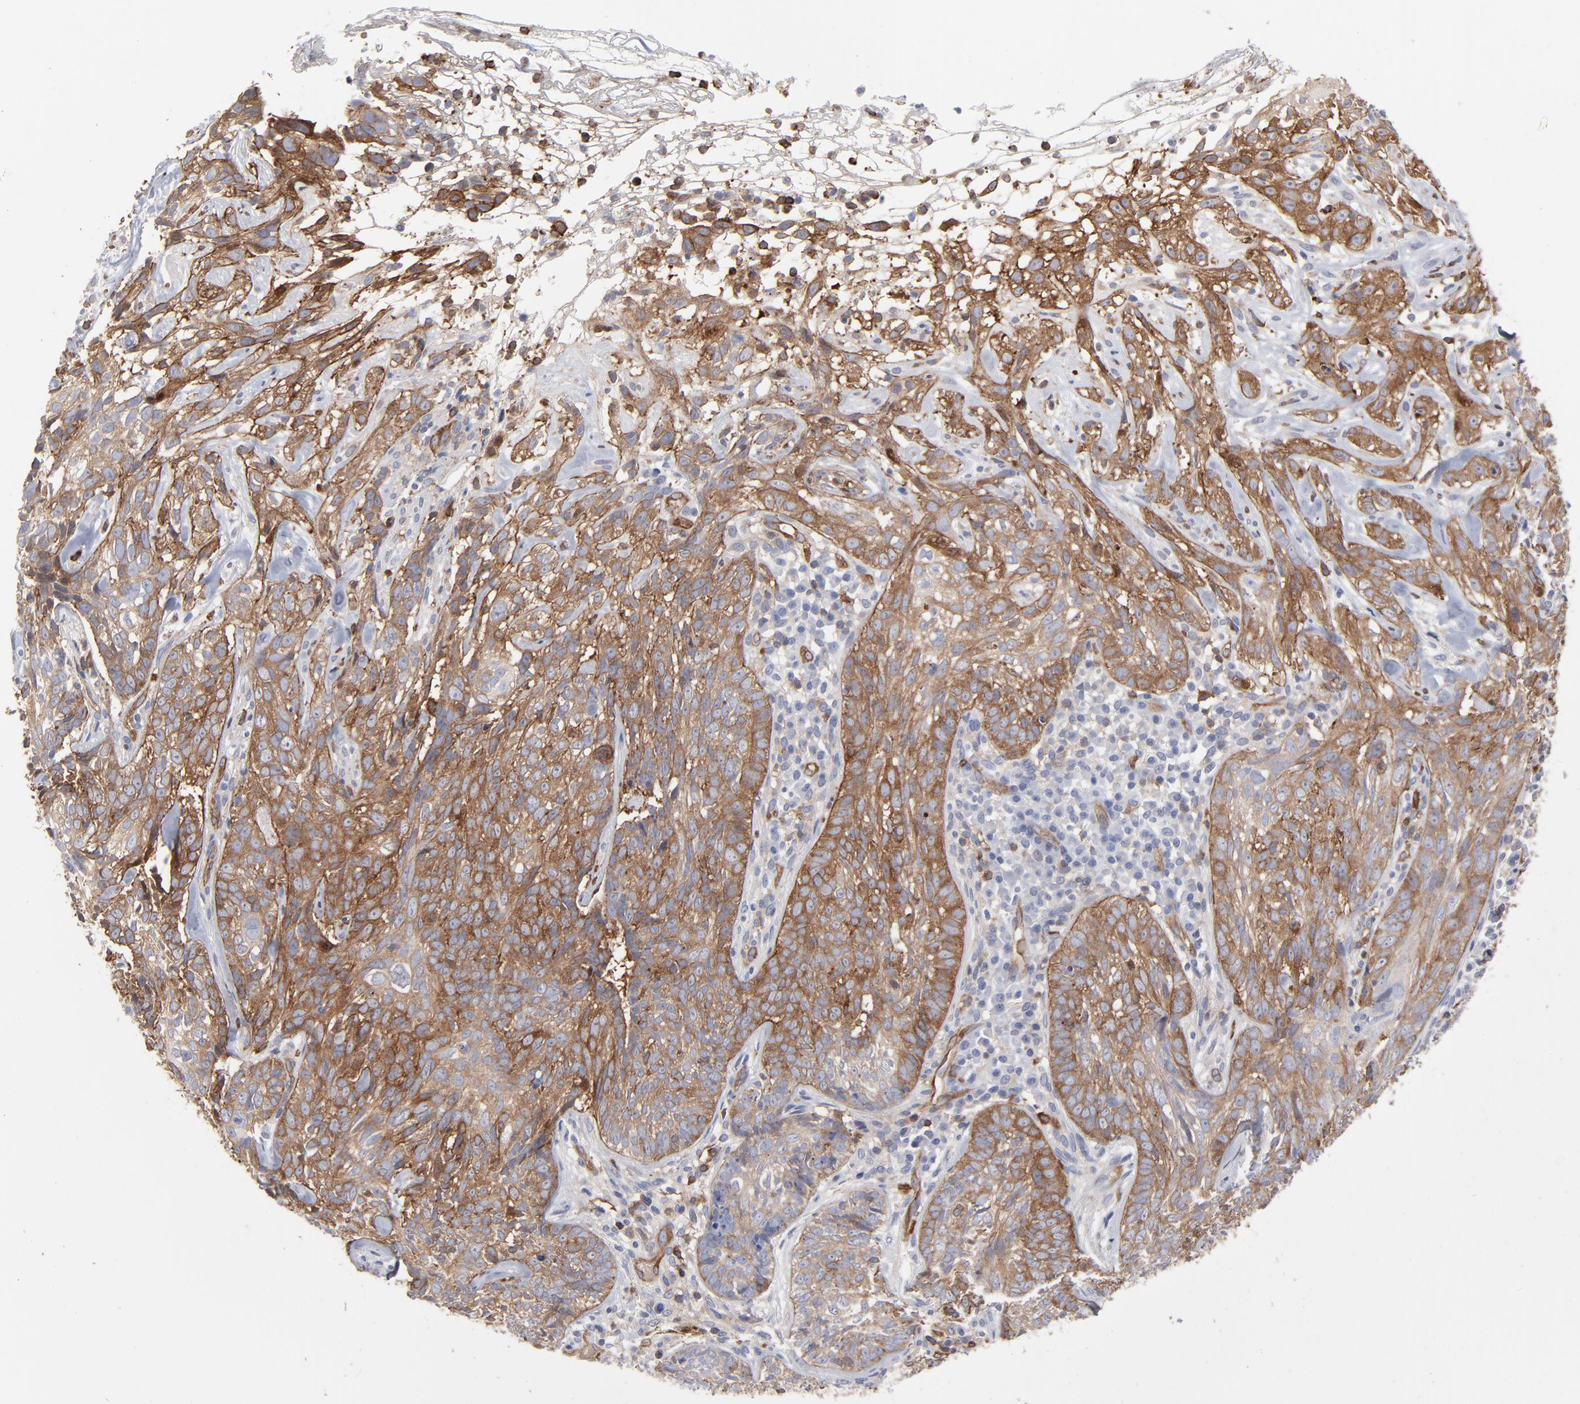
{"staining": {"intensity": "moderate", "quantity": ">75%", "location": "cytoplasmic/membranous"}, "tissue": "skin cancer", "cell_type": "Tumor cells", "image_type": "cancer", "snomed": [{"axis": "morphology", "description": "Basal cell carcinoma"}, {"axis": "topography", "description": "Skin"}], "caption": "Immunohistochemical staining of human basal cell carcinoma (skin) exhibits medium levels of moderate cytoplasmic/membranous positivity in approximately >75% of tumor cells.", "gene": "PXN", "patient": {"sex": "male", "age": 72}}